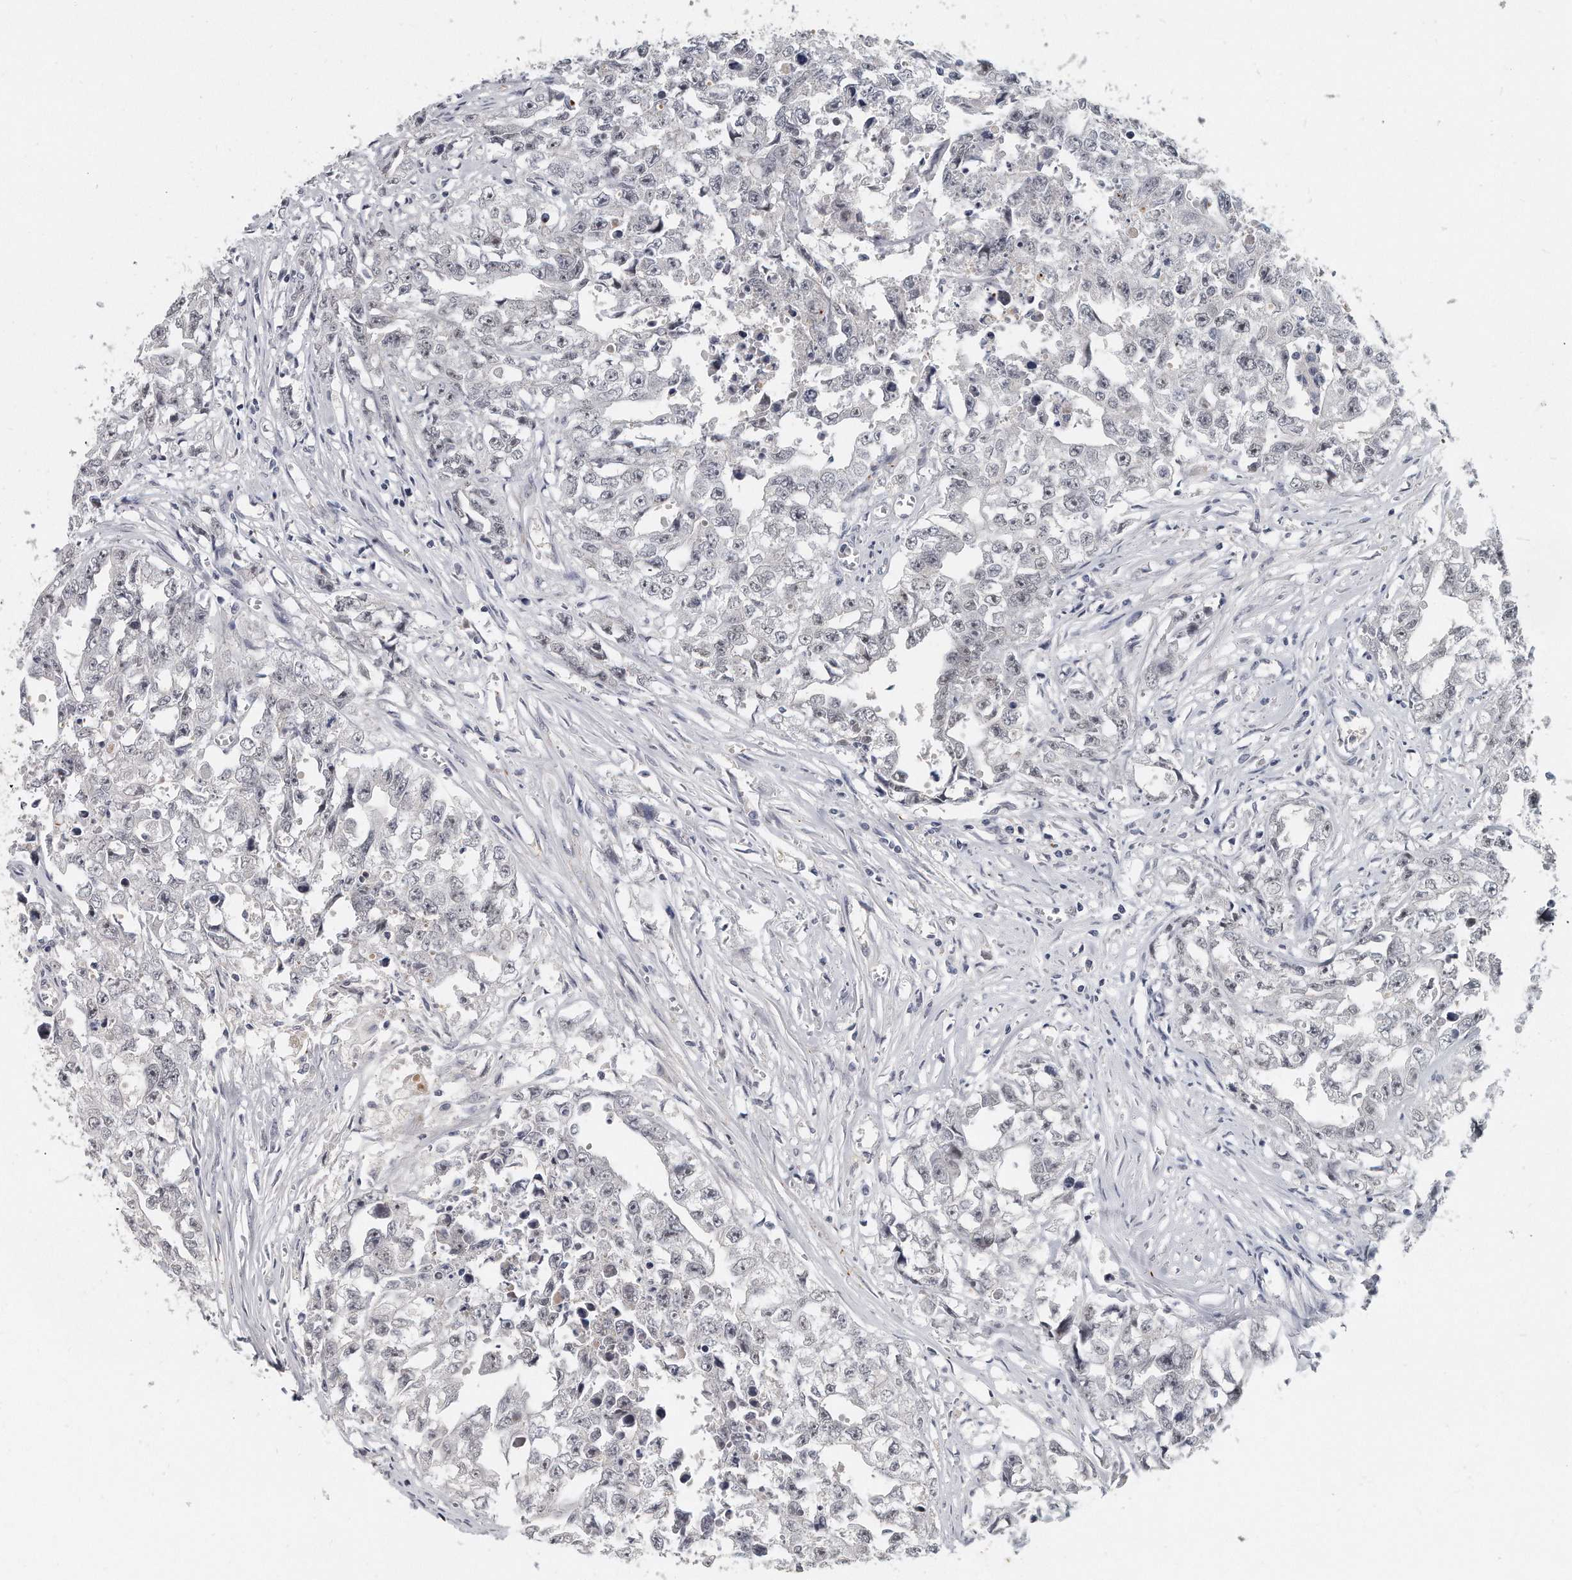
{"staining": {"intensity": "negative", "quantity": "none", "location": "none"}, "tissue": "testis cancer", "cell_type": "Tumor cells", "image_type": "cancer", "snomed": [{"axis": "morphology", "description": "Seminoma, NOS"}, {"axis": "morphology", "description": "Carcinoma, Embryonal, NOS"}, {"axis": "topography", "description": "Testis"}], "caption": "An IHC histopathology image of embryonal carcinoma (testis) is shown. There is no staining in tumor cells of embryonal carcinoma (testis).", "gene": "KLHL7", "patient": {"sex": "male", "age": 43}}